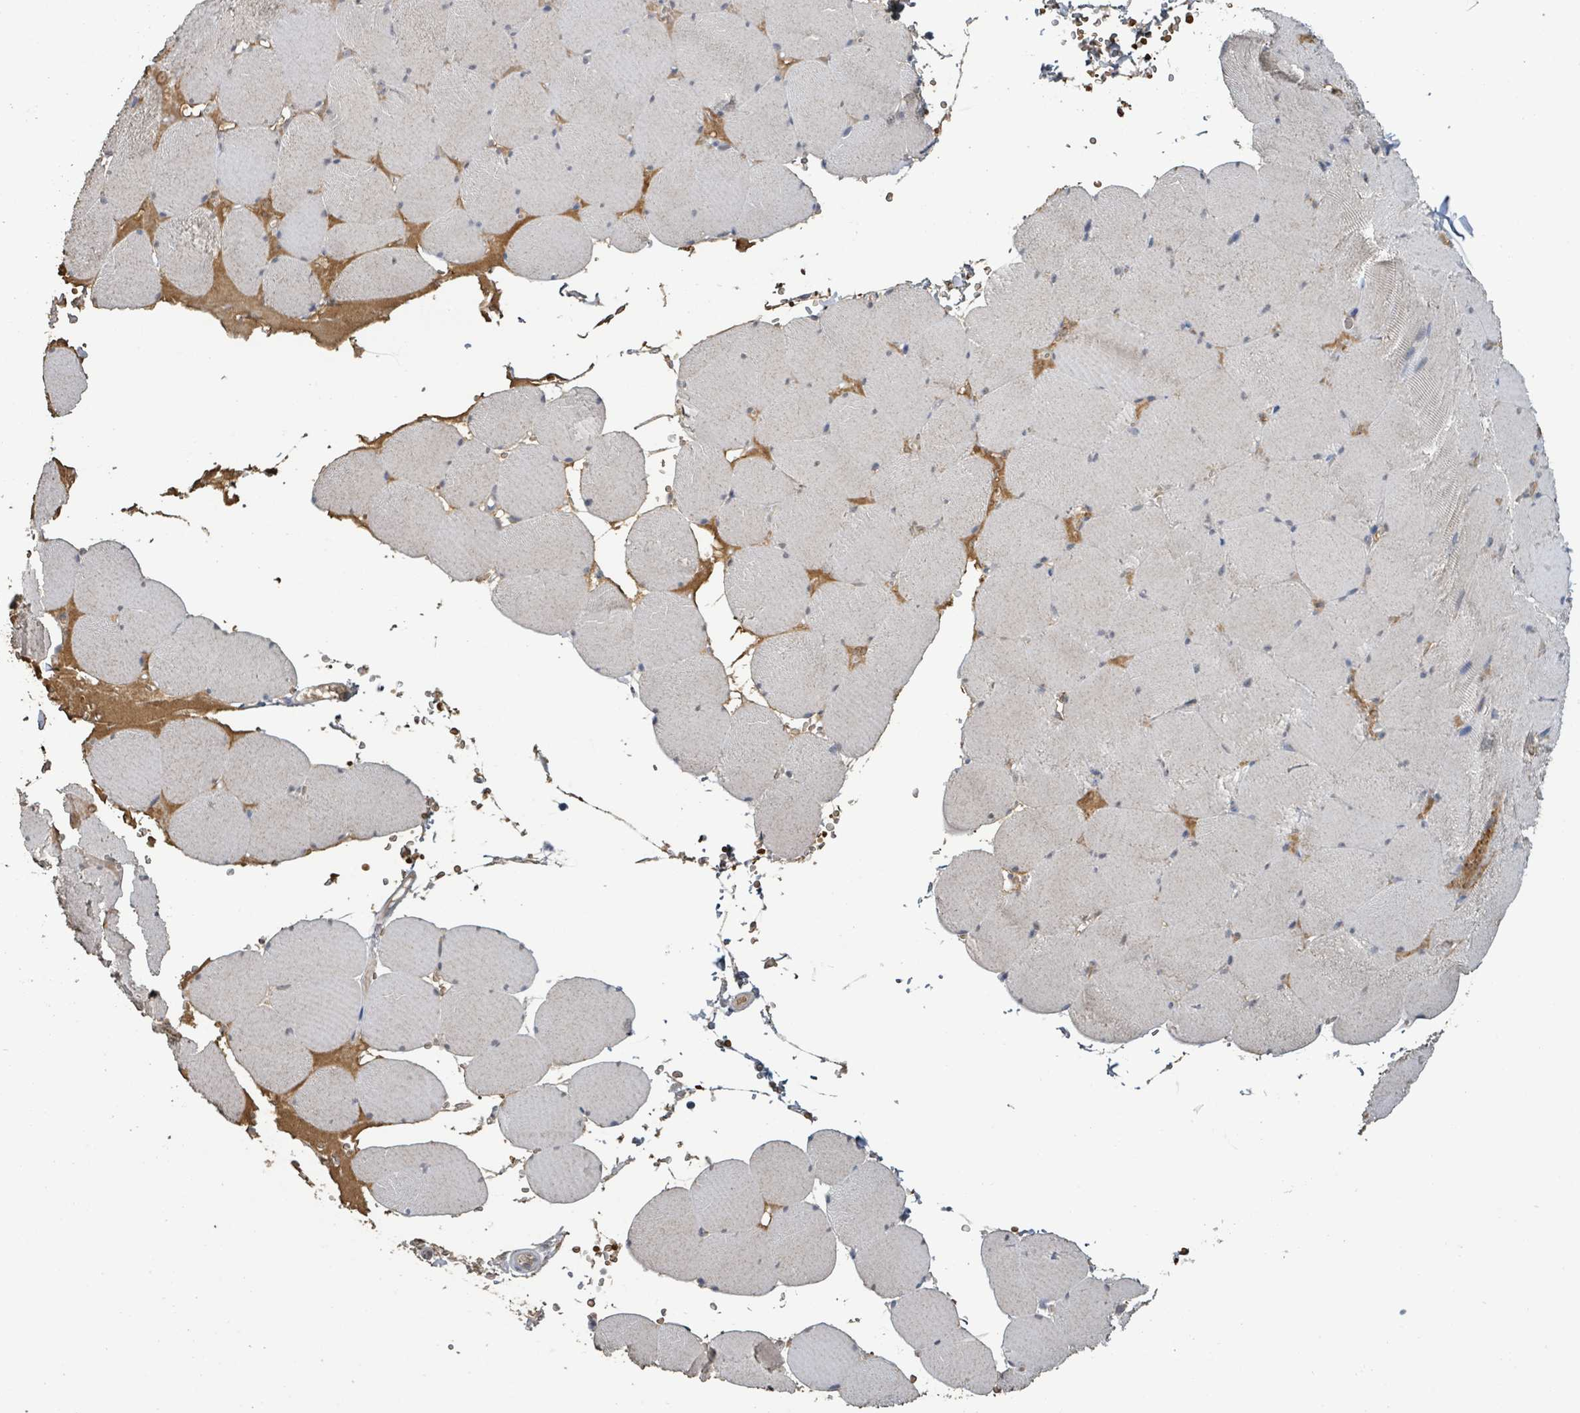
{"staining": {"intensity": "negative", "quantity": "none", "location": "none"}, "tissue": "skeletal muscle", "cell_type": "Myocytes", "image_type": "normal", "snomed": [{"axis": "morphology", "description": "Normal tissue, NOS"}, {"axis": "topography", "description": "Skeletal muscle"}, {"axis": "topography", "description": "Head-Neck"}], "caption": "The image shows no staining of myocytes in benign skeletal muscle.", "gene": "SEBOX", "patient": {"sex": "male", "age": 66}}